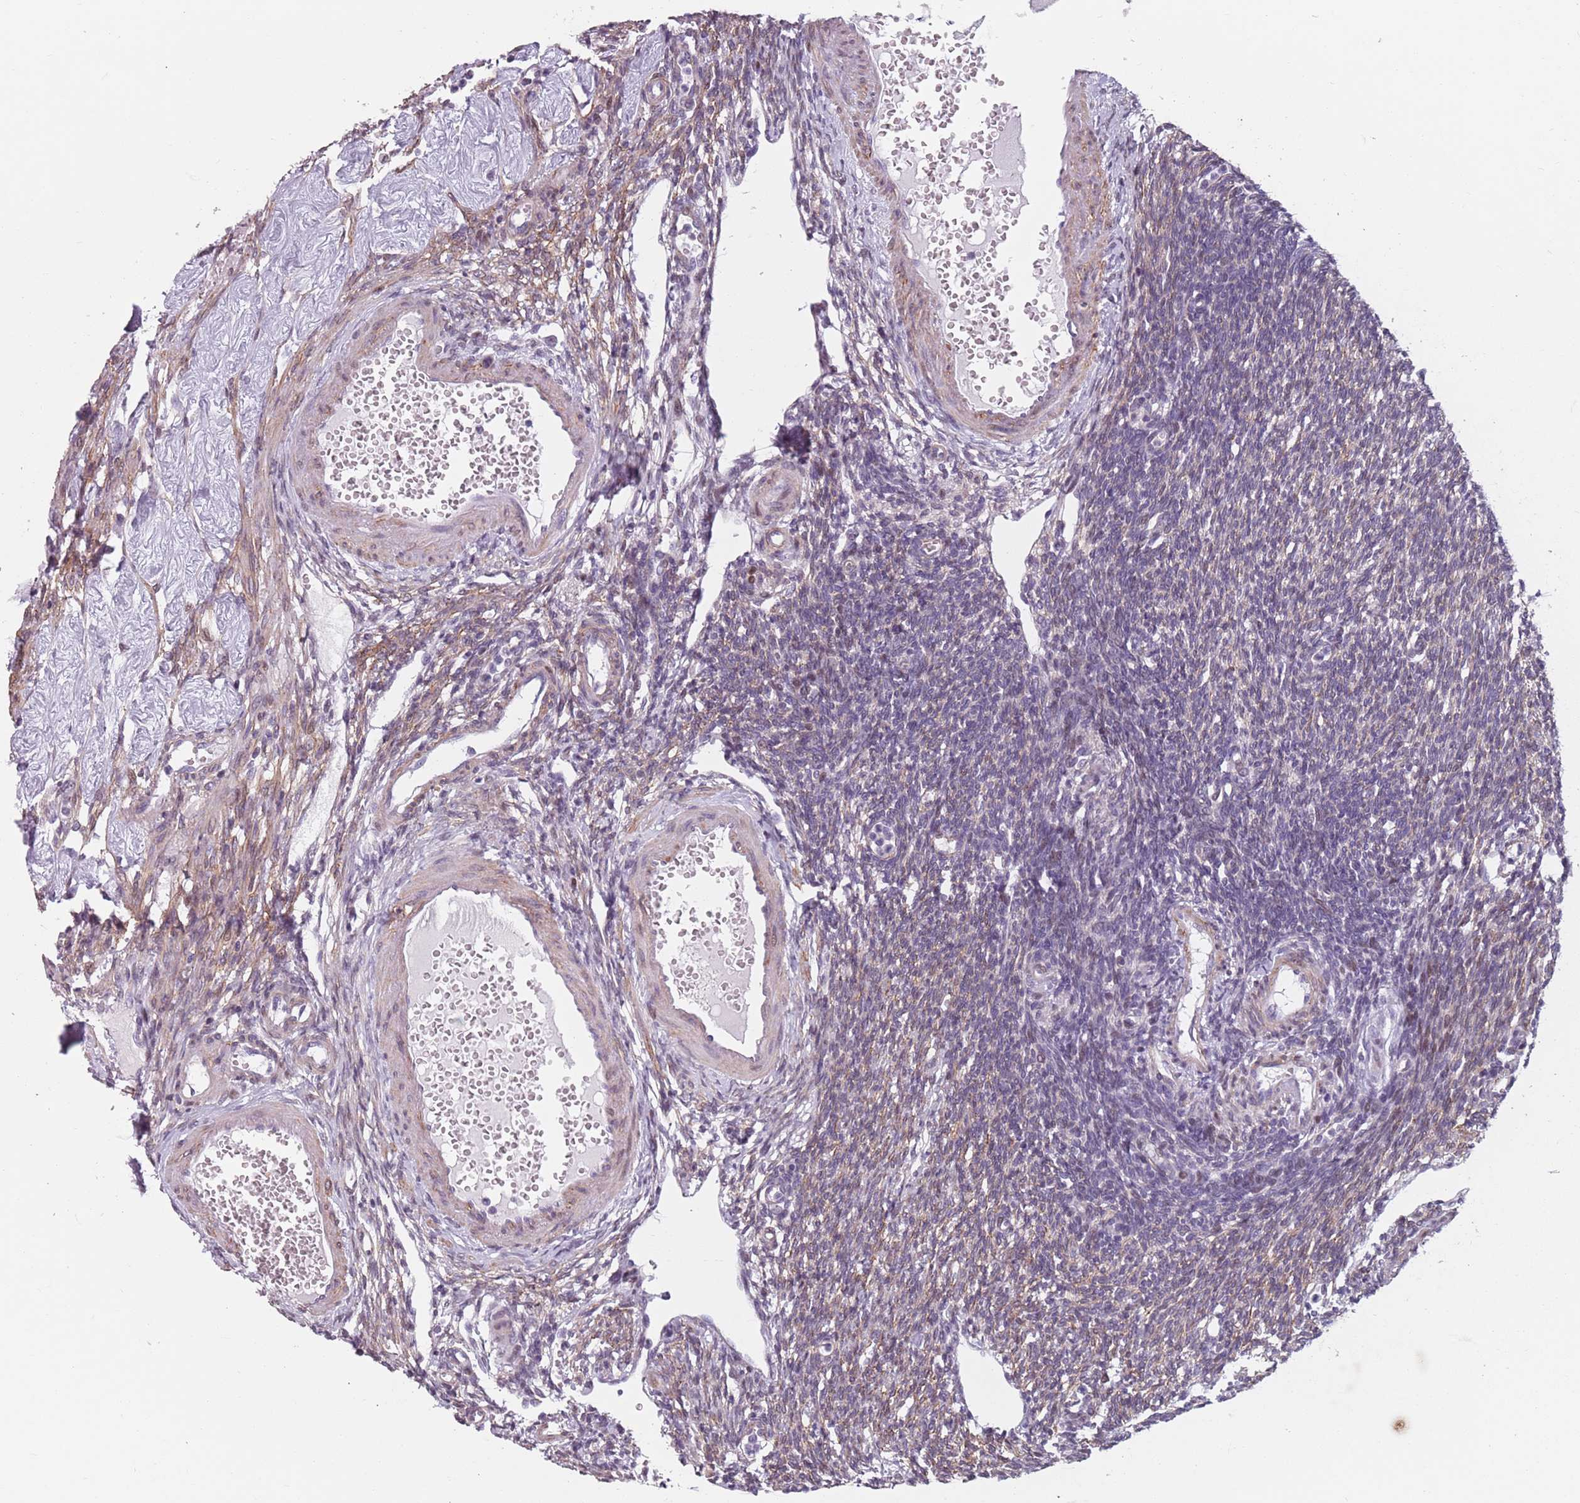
{"staining": {"intensity": "weak", "quantity": "<25%", "location": "cytoplasmic/membranous"}, "tissue": "ovary", "cell_type": "Ovarian stroma cells", "image_type": "normal", "snomed": [{"axis": "morphology", "description": "Normal tissue, NOS"}, {"axis": "morphology", "description": "Cyst, NOS"}, {"axis": "topography", "description": "Ovary"}], "caption": "The IHC histopathology image has no significant positivity in ovarian stroma cells of ovary. The staining was performed using DAB to visualize the protein expression in brown, while the nuclei were stained in blue with hematoxylin (Magnification: 20x).", "gene": "TMC4", "patient": {"sex": "female", "age": 33}}